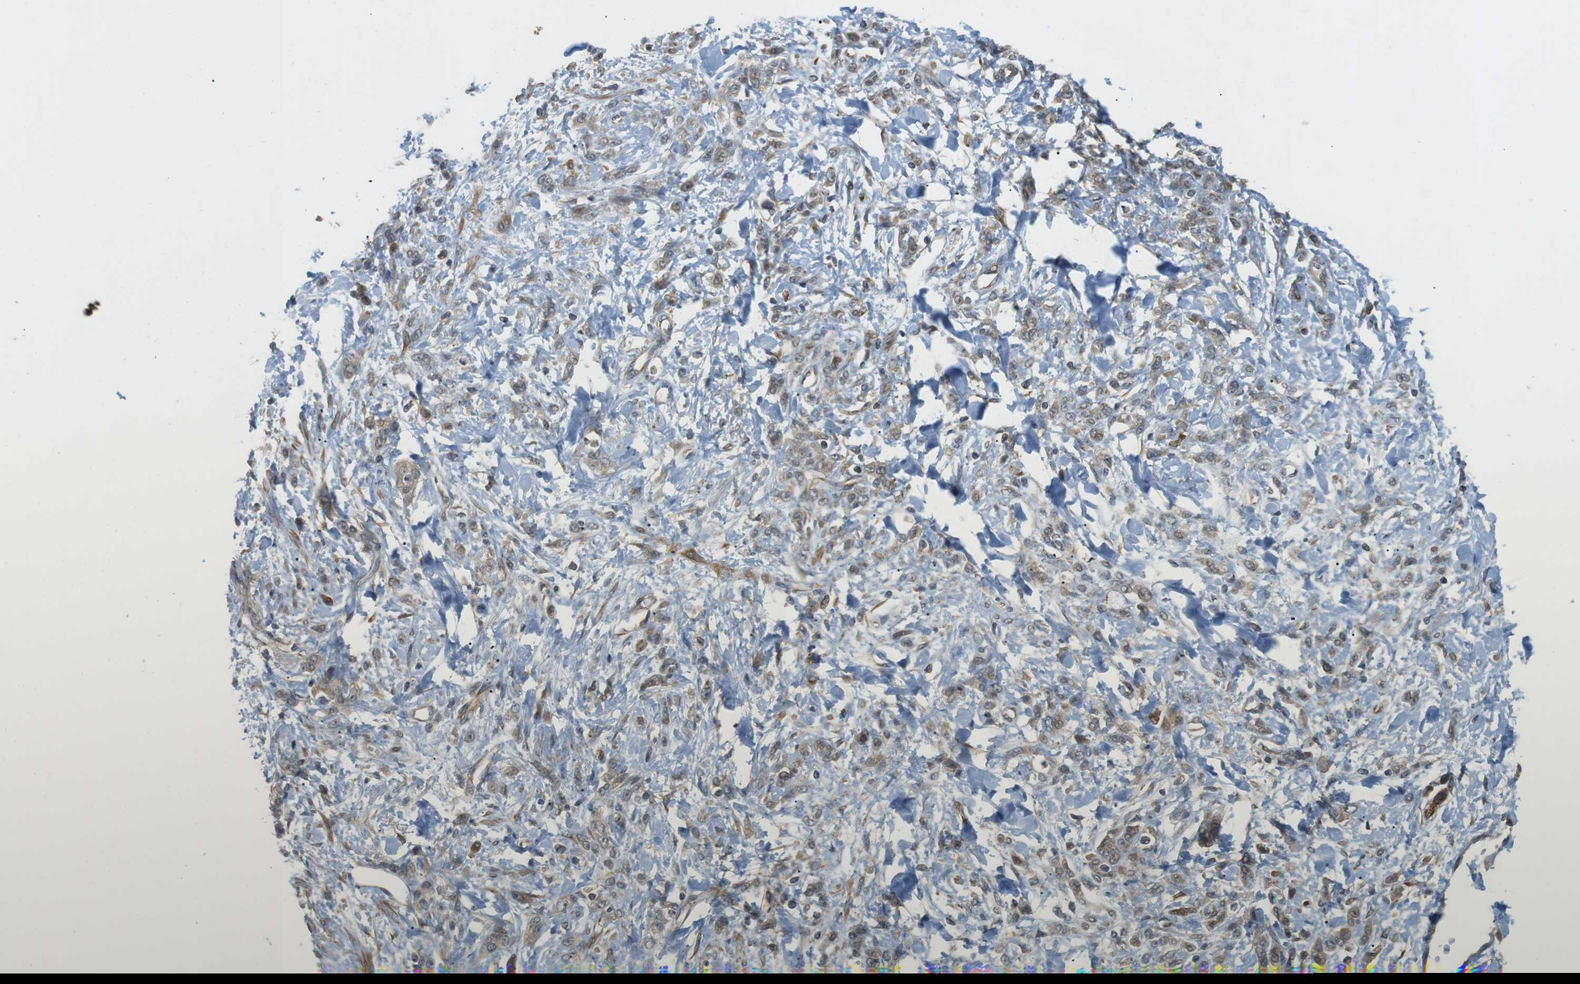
{"staining": {"intensity": "weak", "quantity": "25%-75%", "location": "cytoplasmic/membranous"}, "tissue": "stomach cancer", "cell_type": "Tumor cells", "image_type": "cancer", "snomed": [{"axis": "morphology", "description": "Normal tissue, NOS"}, {"axis": "morphology", "description": "Adenocarcinoma, NOS"}, {"axis": "topography", "description": "Stomach"}], "caption": "Stomach cancer stained with immunohistochemistry (IHC) exhibits weak cytoplasmic/membranous staining in about 25%-75% of tumor cells.", "gene": "KANK2", "patient": {"sex": "male", "age": 82}}